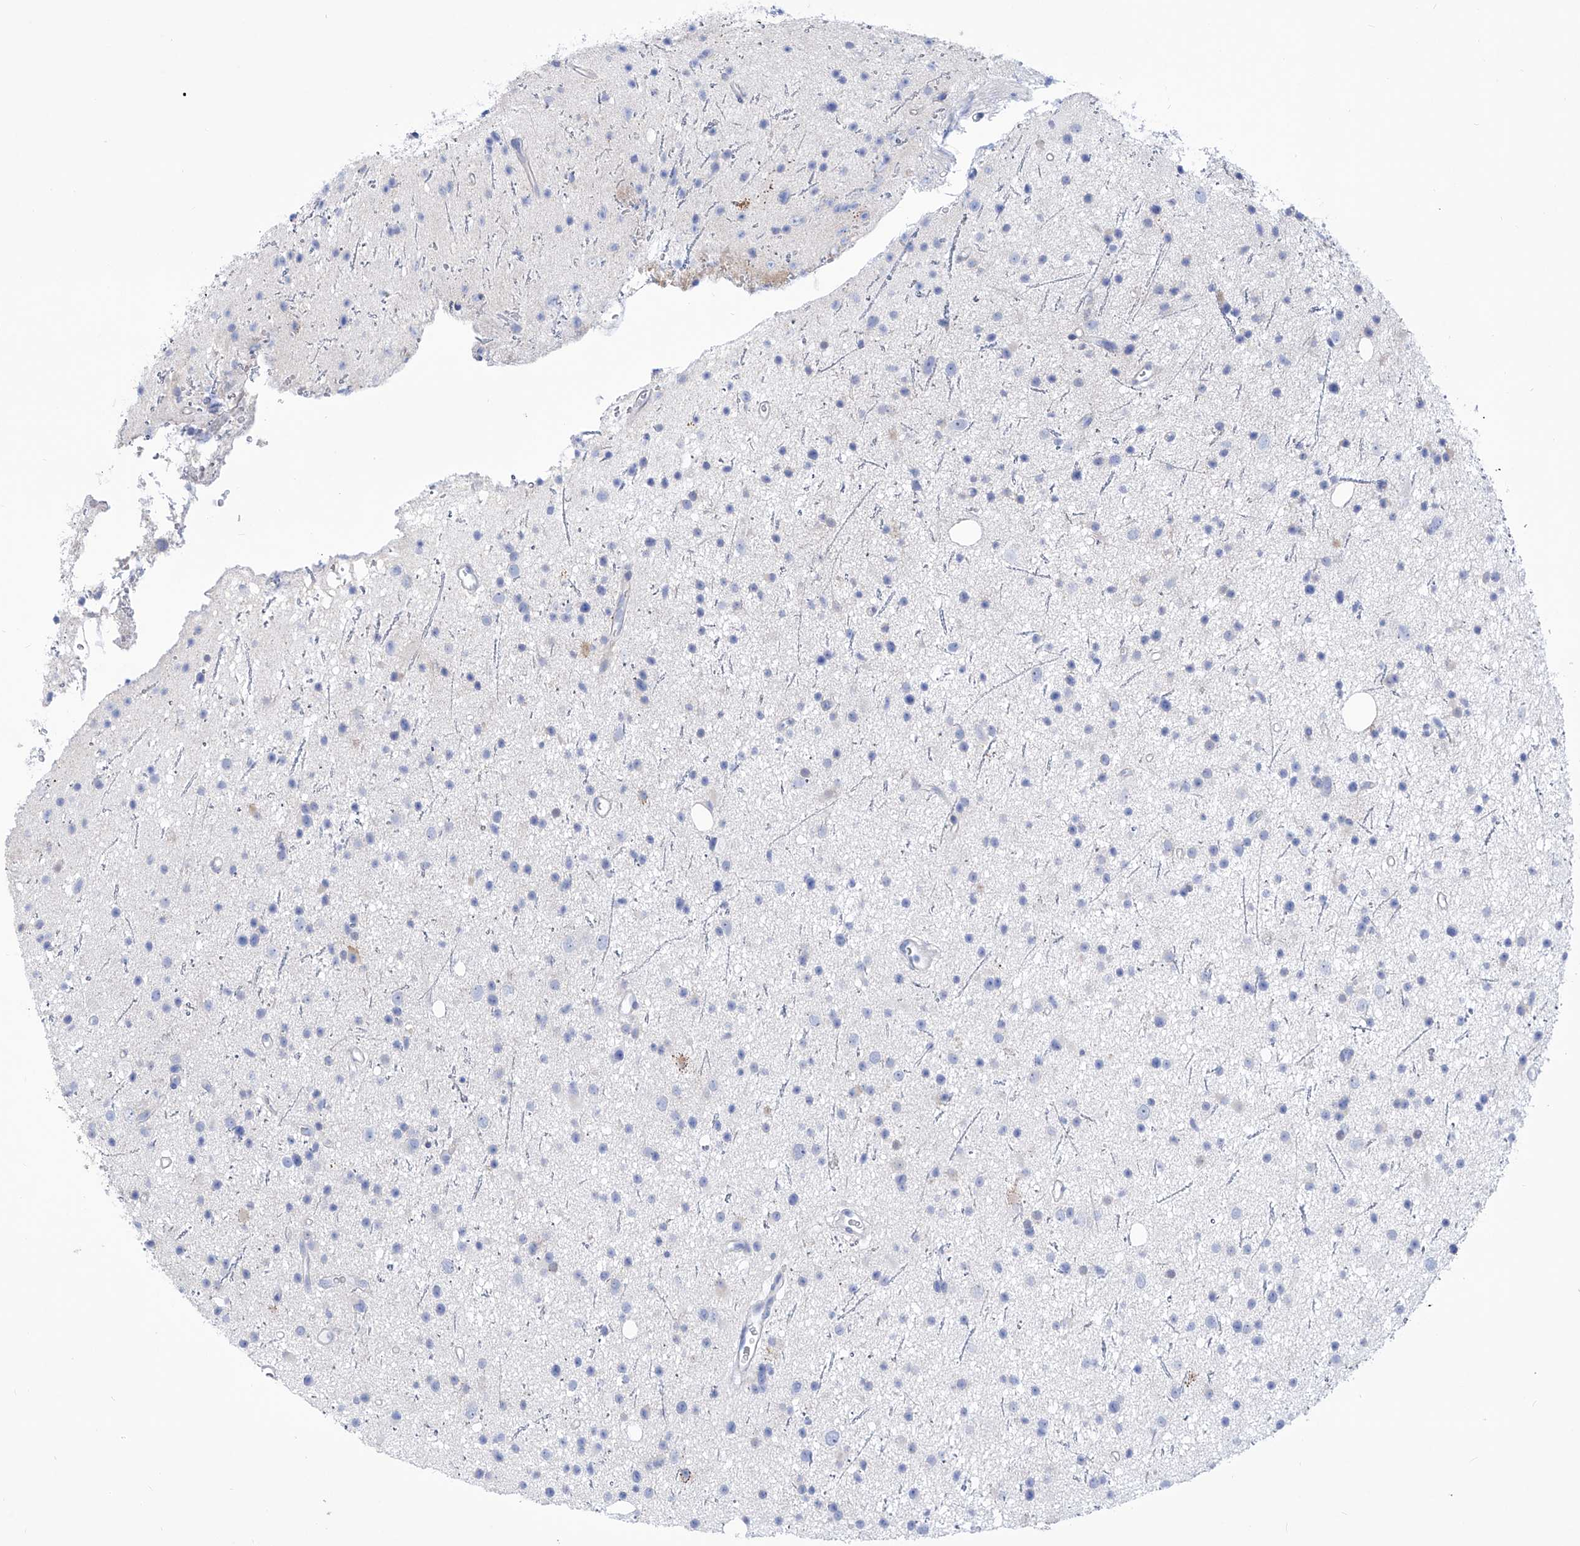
{"staining": {"intensity": "negative", "quantity": "none", "location": "none"}, "tissue": "glioma", "cell_type": "Tumor cells", "image_type": "cancer", "snomed": [{"axis": "morphology", "description": "Glioma, malignant, Low grade"}, {"axis": "topography", "description": "Cerebral cortex"}], "caption": "IHC histopathology image of neoplastic tissue: glioma stained with DAB (3,3'-diaminobenzidine) exhibits no significant protein positivity in tumor cells.", "gene": "C1orf87", "patient": {"sex": "female", "age": 39}}